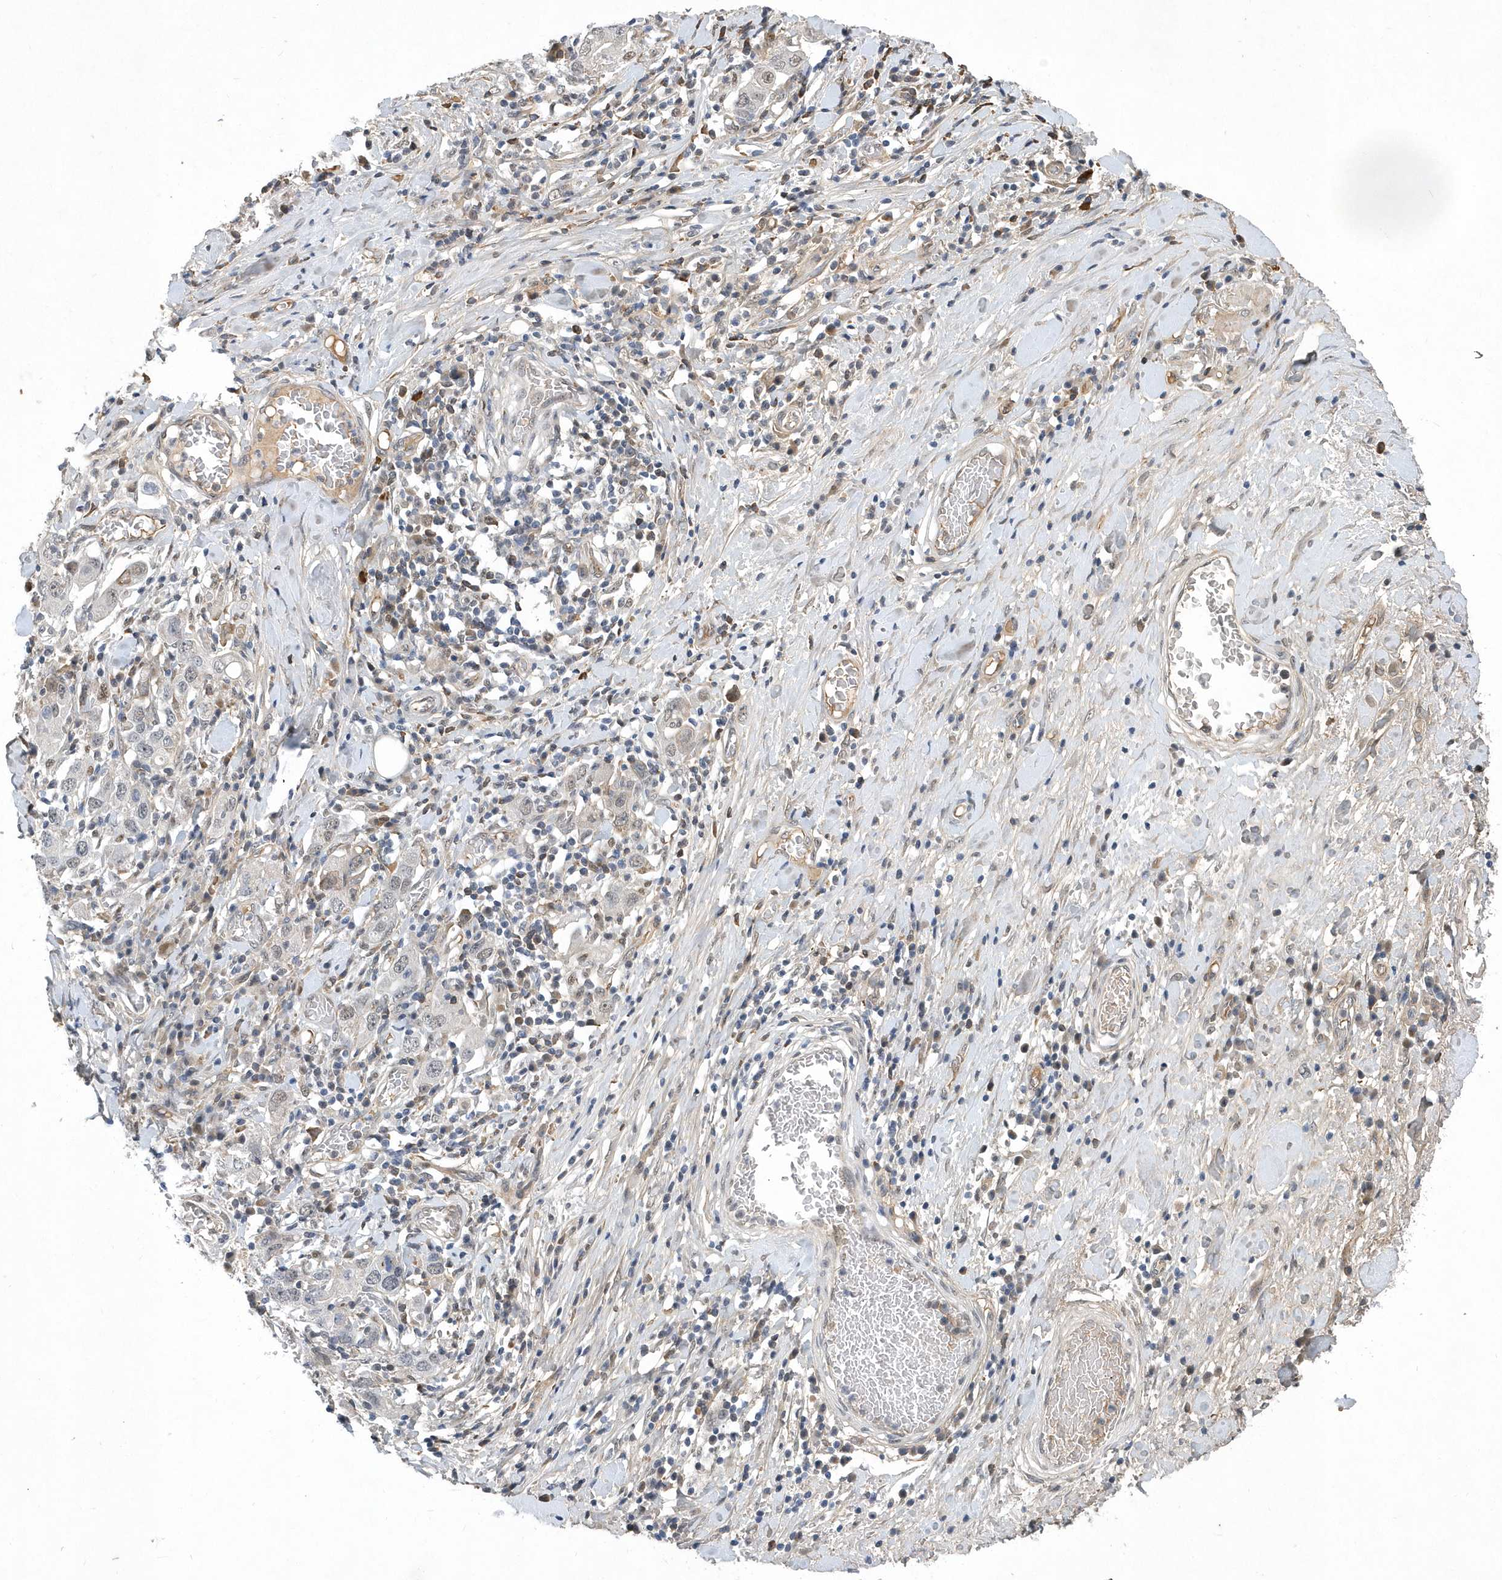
{"staining": {"intensity": "negative", "quantity": "none", "location": "none"}, "tissue": "stomach cancer", "cell_type": "Tumor cells", "image_type": "cancer", "snomed": [{"axis": "morphology", "description": "Adenocarcinoma, NOS"}, {"axis": "topography", "description": "Stomach, upper"}], "caption": "High magnification brightfield microscopy of stomach cancer (adenocarcinoma) stained with DAB (brown) and counterstained with hematoxylin (blue): tumor cells show no significant staining.", "gene": "FAM217A", "patient": {"sex": "male", "age": 62}}